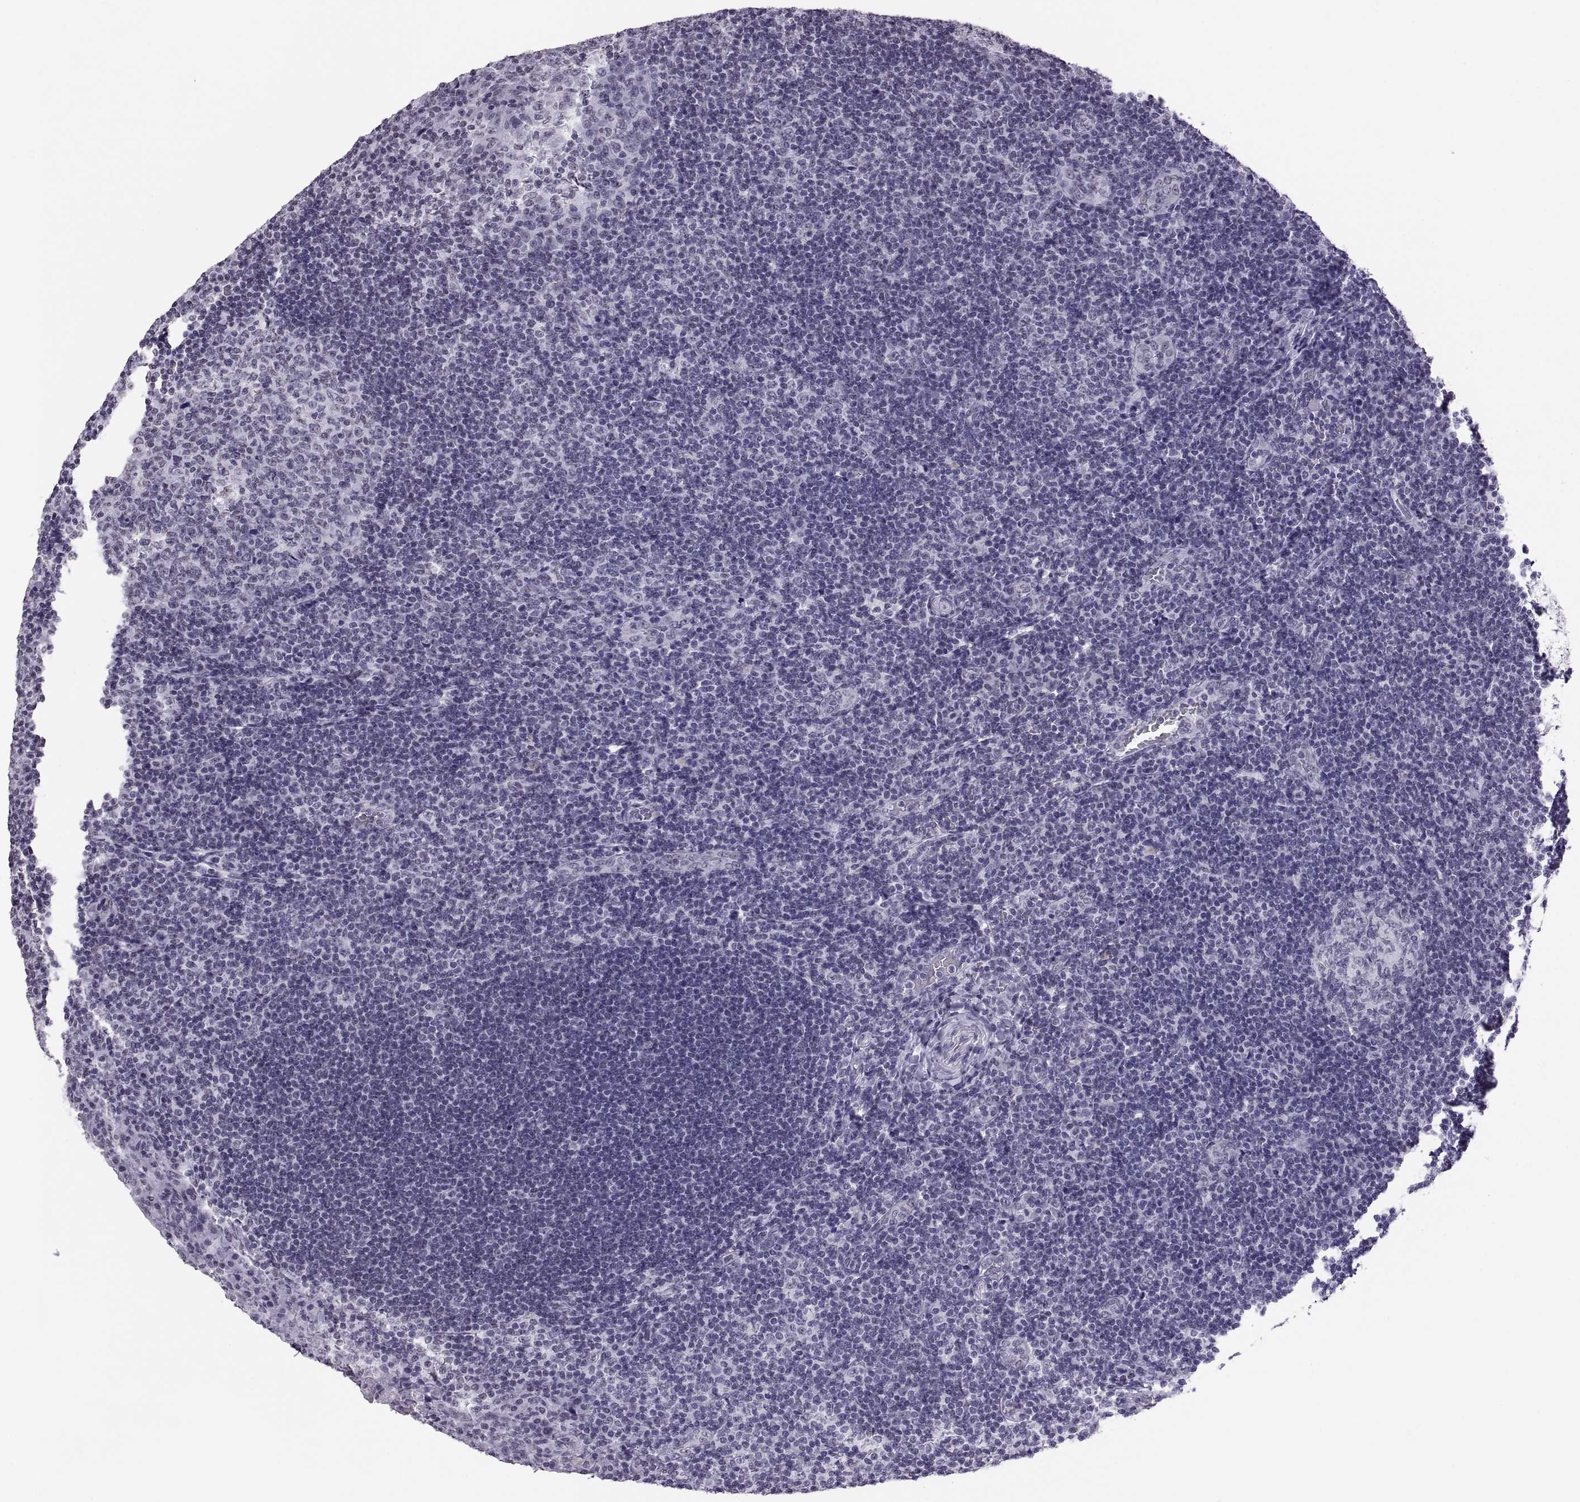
{"staining": {"intensity": "negative", "quantity": "none", "location": "none"}, "tissue": "tonsil", "cell_type": "Germinal center cells", "image_type": "normal", "snomed": [{"axis": "morphology", "description": "Normal tissue, NOS"}, {"axis": "topography", "description": "Tonsil"}], "caption": "The photomicrograph displays no staining of germinal center cells in normal tonsil. (Stains: DAB IHC with hematoxylin counter stain, Microscopy: brightfield microscopy at high magnification).", "gene": "CARTPT", "patient": {"sex": "male", "age": 17}}